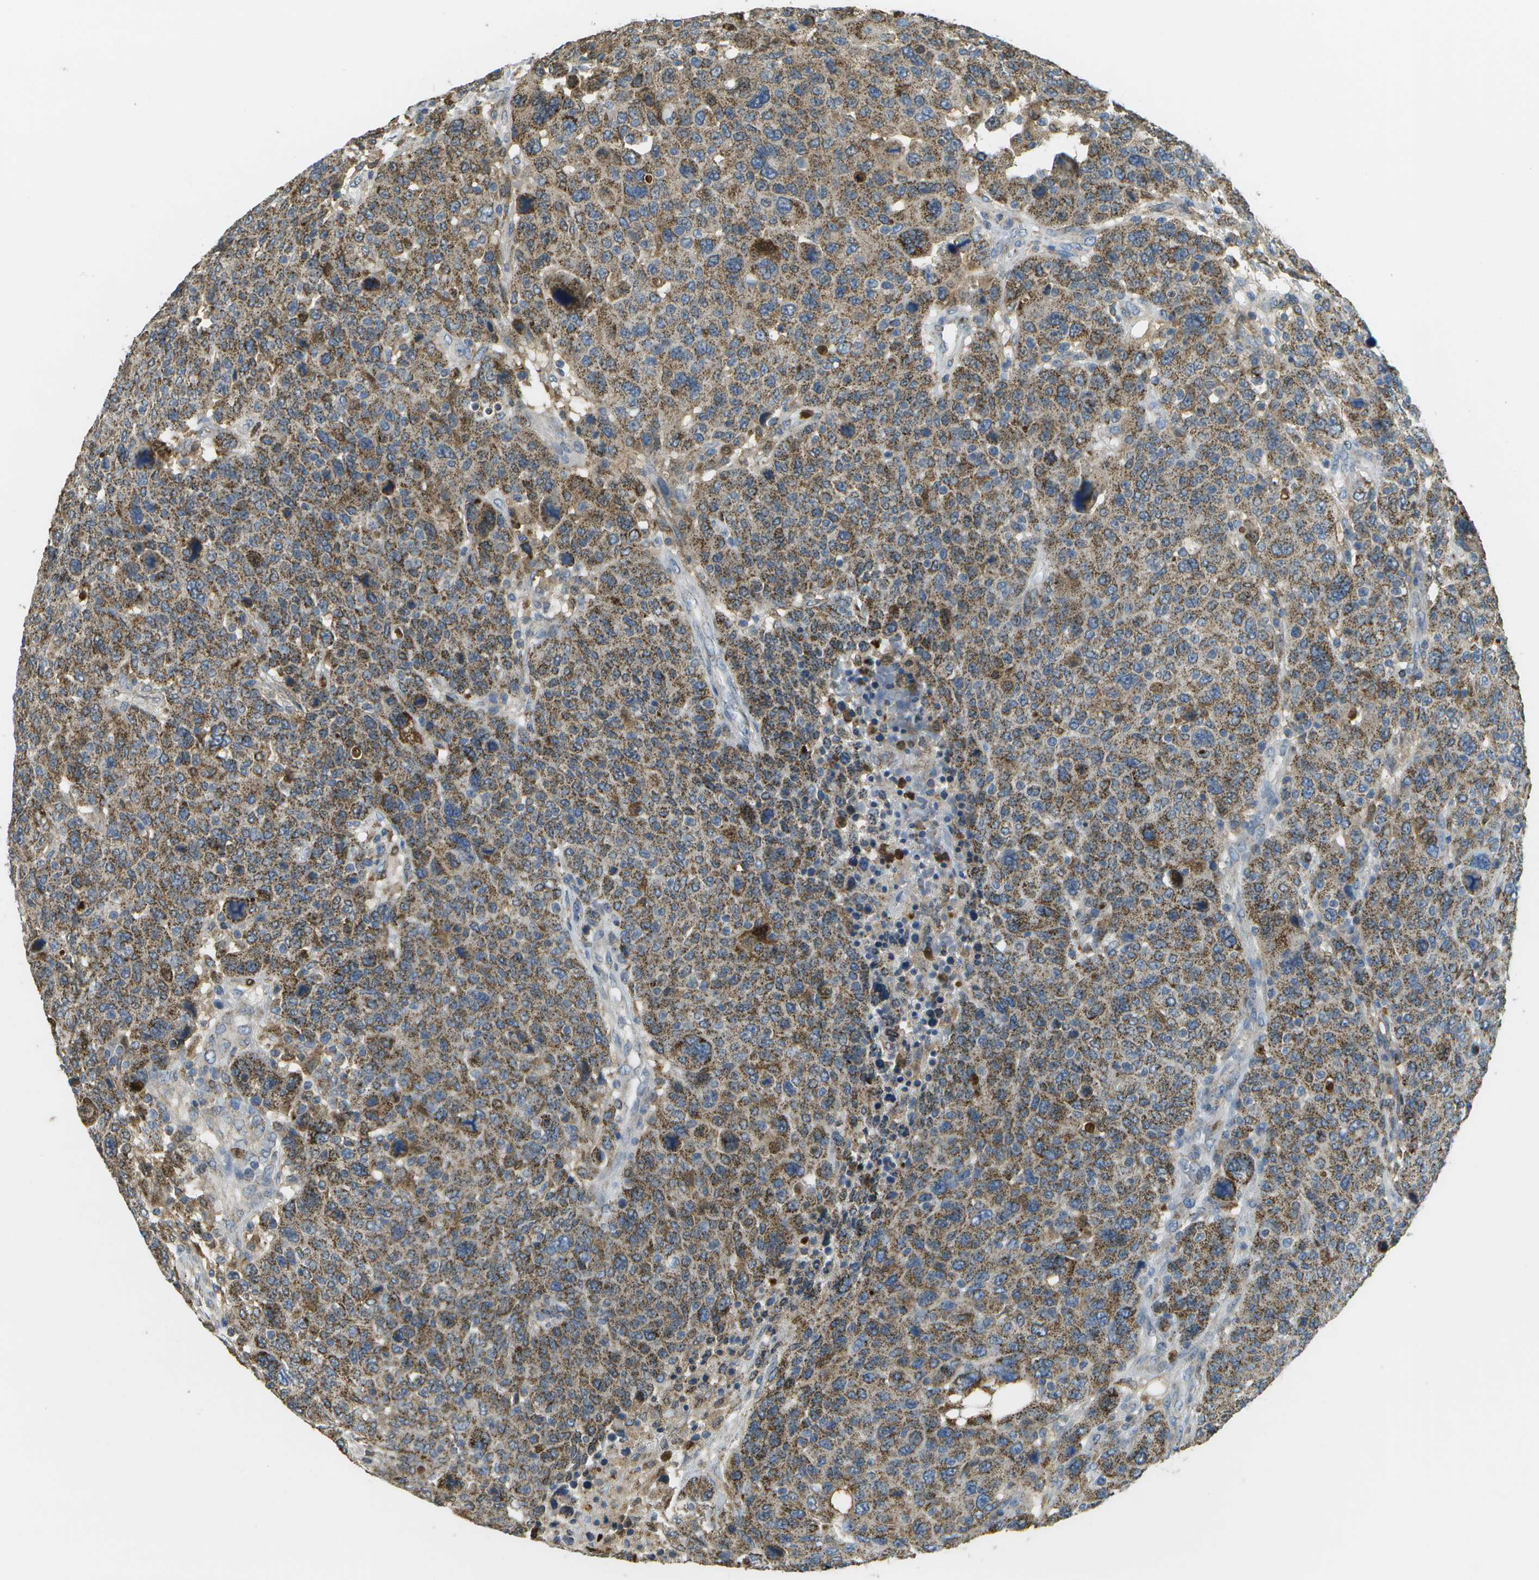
{"staining": {"intensity": "moderate", "quantity": ">75%", "location": "cytoplasmic/membranous"}, "tissue": "breast cancer", "cell_type": "Tumor cells", "image_type": "cancer", "snomed": [{"axis": "morphology", "description": "Duct carcinoma"}, {"axis": "topography", "description": "Breast"}], "caption": "IHC (DAB) staining of breast cancer reveals moderate cytoplasmic/membranous protein expression in about >75% of tumor cells. The staining was performed using DAB, with brown indicating positive protein expression. Nuclei are stained blue with hematoxylin.", "gene": "CACHD1", "patient": {"sex": "female", "age": 50}}